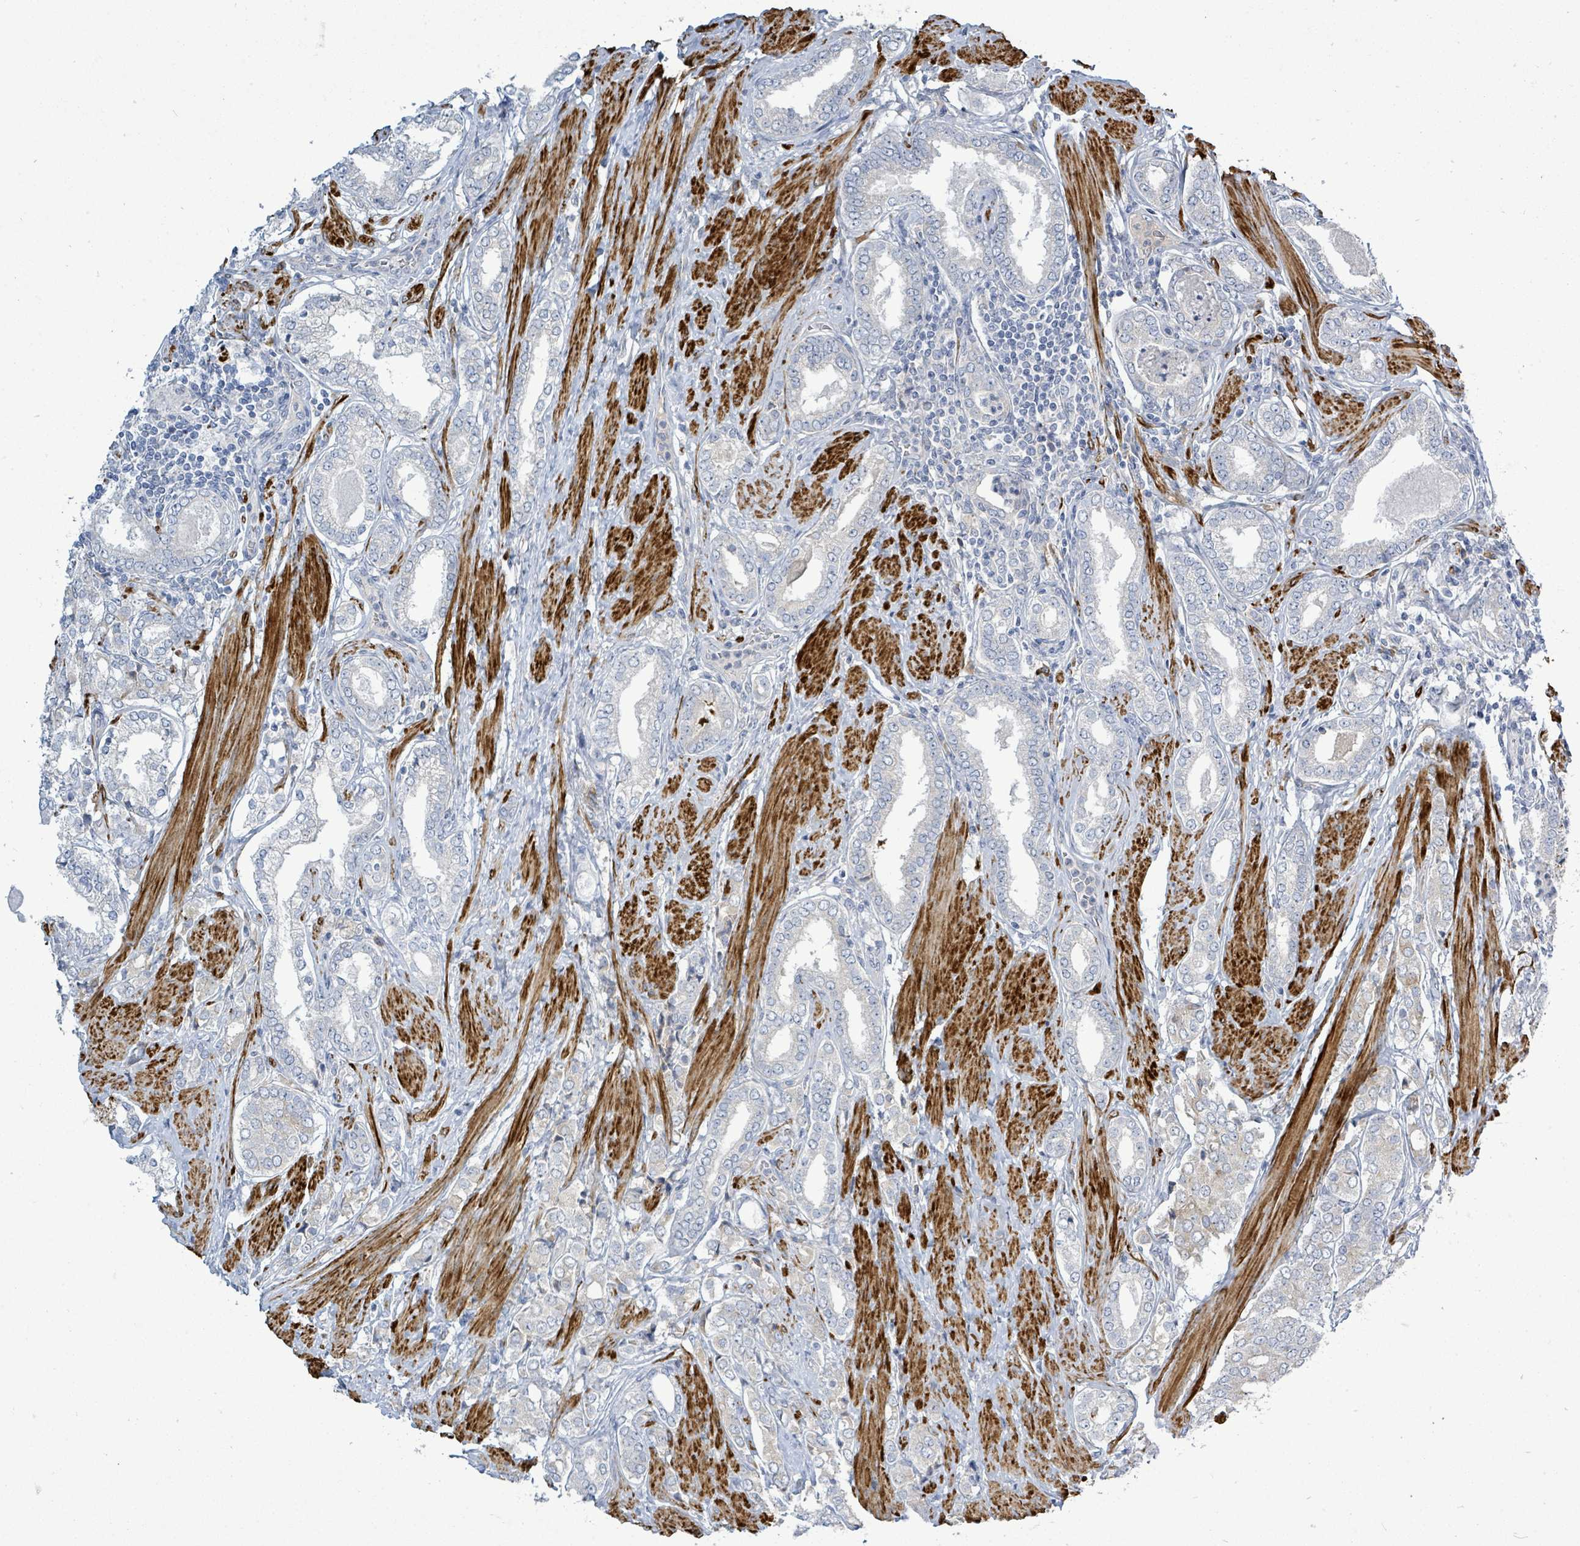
{"staining": {"intensity": "weak", "quantity": "<25%", "location": "cytoplasmic/membranous"}, "tissue": "prostate cancer", "cell_type": "Tumor cells", "image_type": "cancer", "snomed": [{"axis": "morphology", "description": "Adenocarcinoma, High grade"}, {"axis": "topography", "description": "Prostate"}], "caption": "The image shows no staining of tumor cells in prostate cancer (high-grade adenocarcinoma).", "gene": "SIRPB1", "patient": {"sex": "male", "age": 71}}